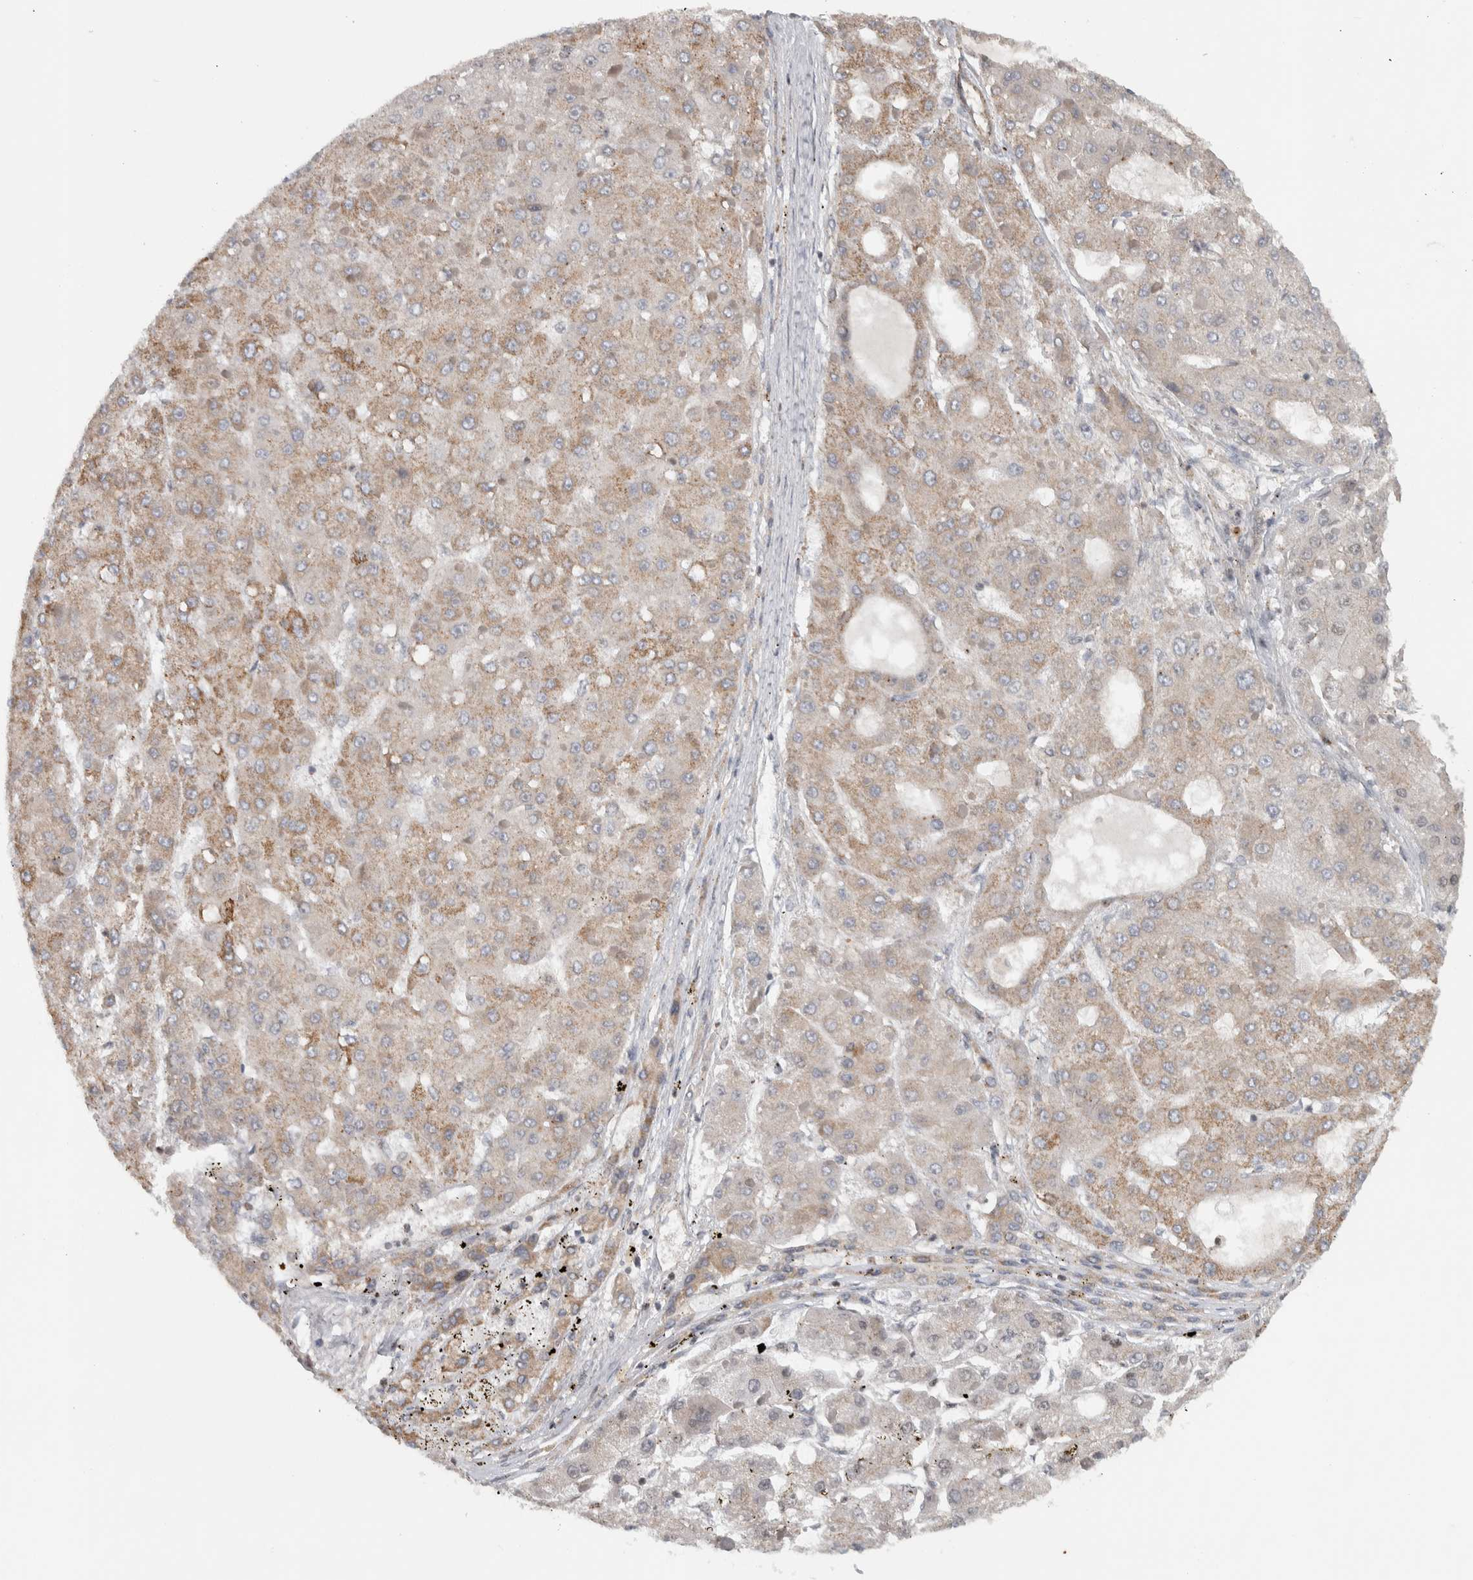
{"staining": {"intensity": "weak", "quantity": "25%-75%", "location": "cytoplasmic/membranous"}, "tissue": "liver cancer", "cell_type": "Tumor cells", "image_type": "cancer", "snomed": [{"axis": "morphology", "description": "Carcinoma, Hepatocellular, NOS"}, {"axis": "topography", "description": "Liver"}], "caption": "A high-resolution image shows IHC staining of liver cancer, which exhibits weak cytoplasmic/membranous expression in approximately 25%-75% of tumor cells.", "gene": "MSL1", "patient": {"sex": "female", "age": 73}}